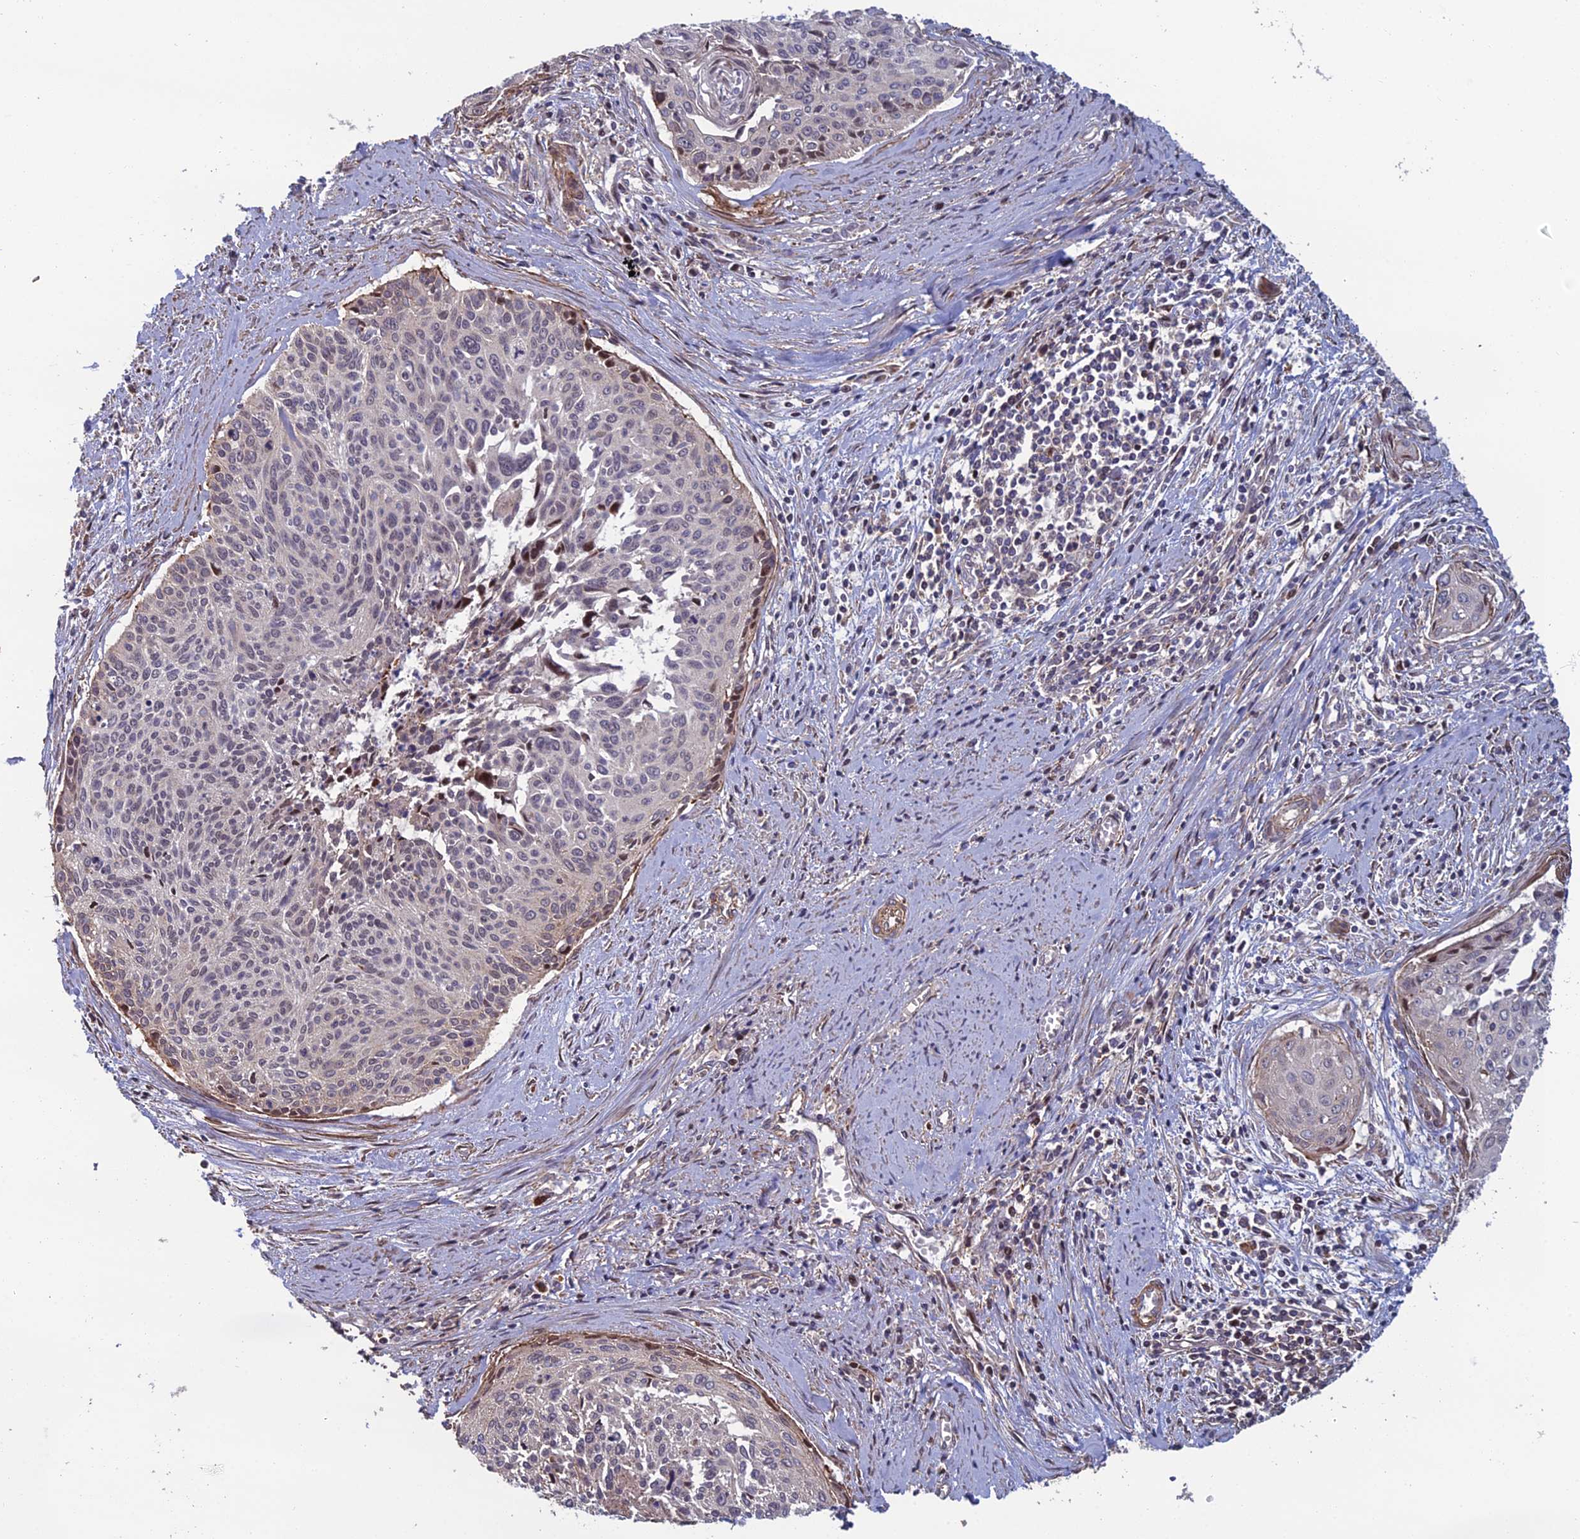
{"staining": {"intensity": "negative", "quantity": "none", "location": "none"}, "tissue": "cervical cancer", "cell_type": "Tumor cells", "image_type": "cancer", "snomed": [{"axis": "morphology", "description": "Squamous cell carcinoma, NOS"}, {"axis": "topography", "description": "Cervix"}], "caption": "Tumor cells are negative for brown protein staining in cervical cancer (squamous cell carcinoma).", "gene": "CCDC183", "patient": {"sex": "female", "age": 55}}